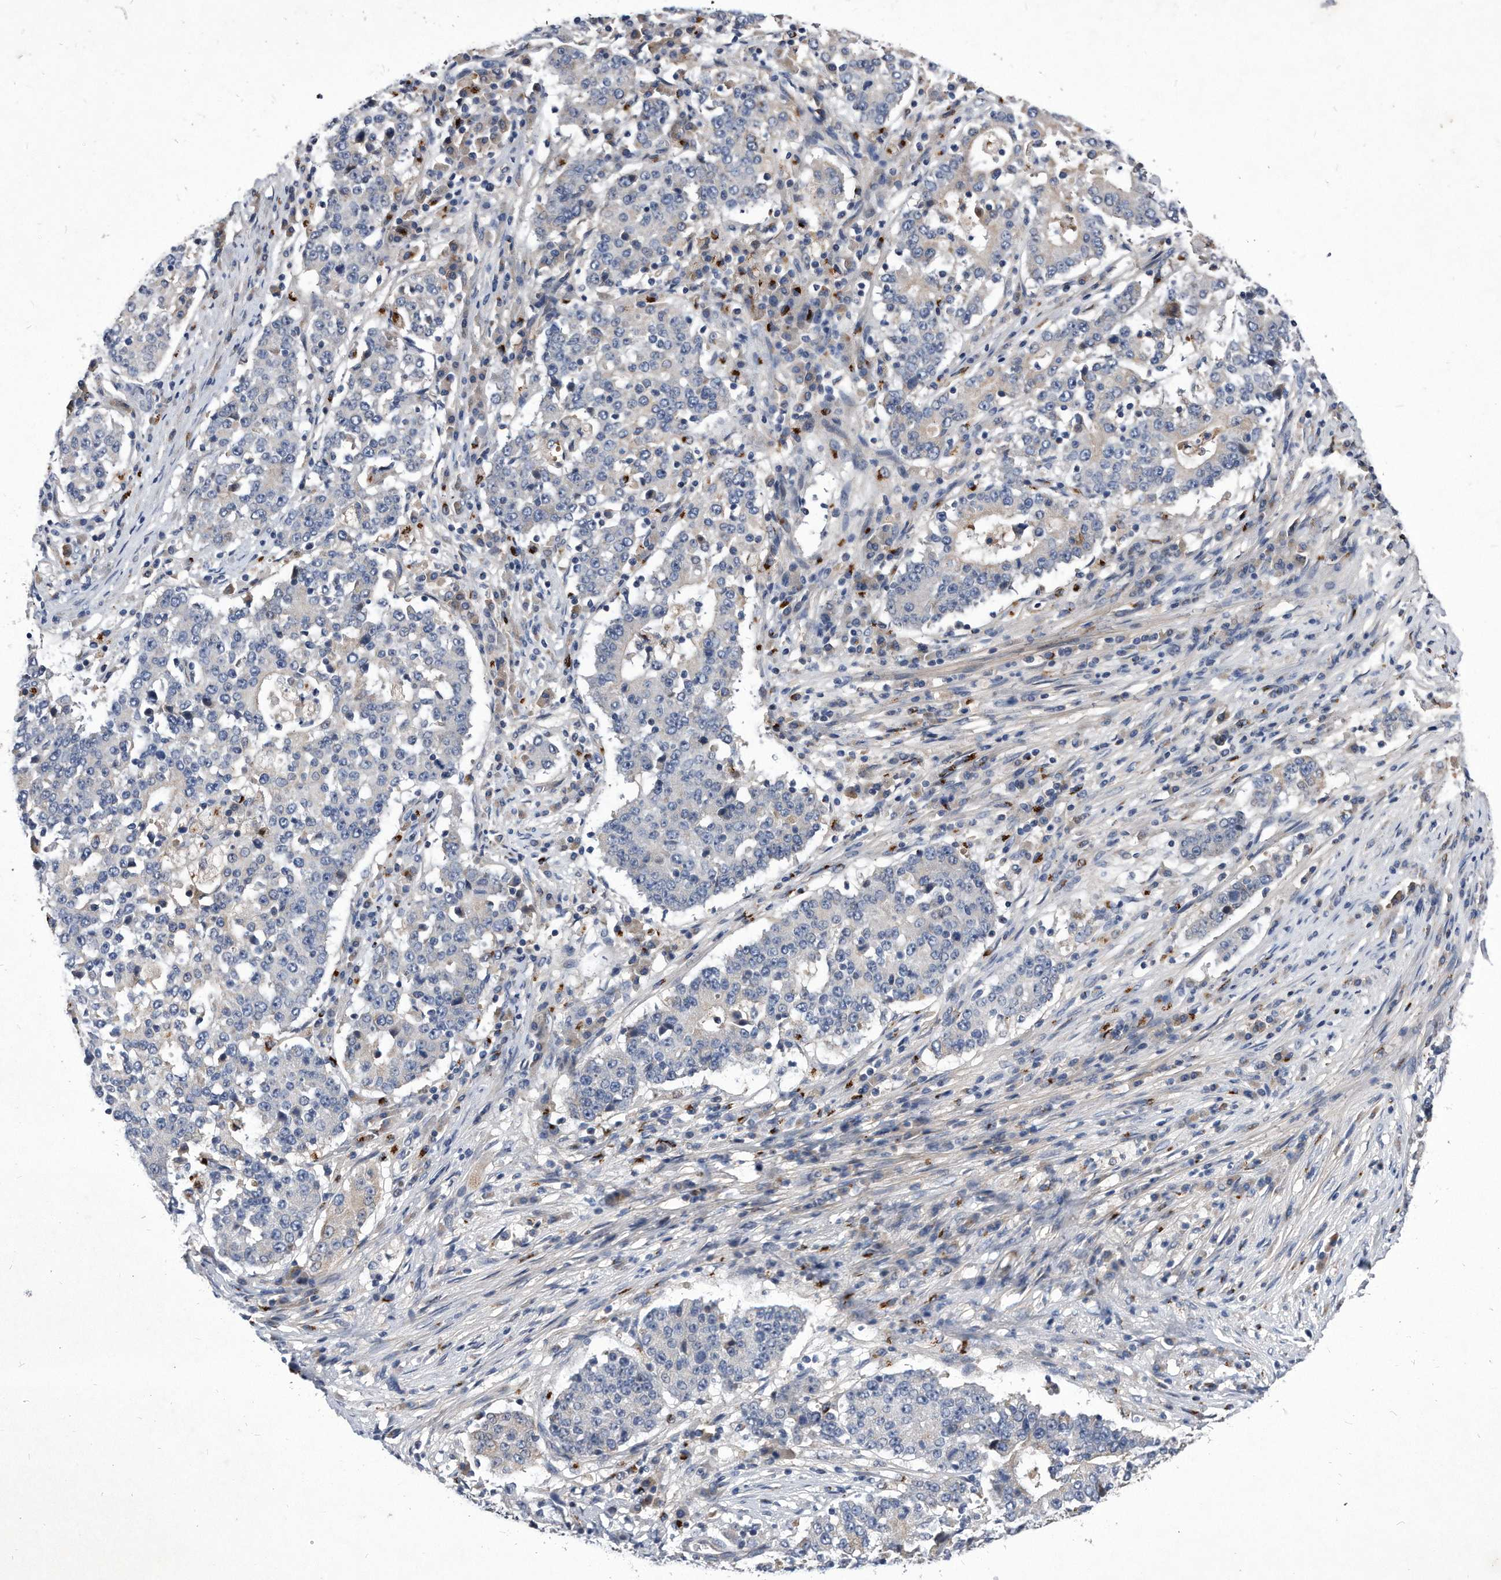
{"staining": {"intensity": "negative", "quantity": "none", "location": "none"}, "tissue": "stomach cancer", "cell_type": "Tumor cells", "image_type": "cancer", "snomed": [{"axis": "morphology", "description": "Adenocarcinoma, NOS"}, {"axis": "topography", "description": "Stomach"}], "caption": "This is an immunohistochemistry (IHC) micrograph of stomach cancer. There is no expression in tumor cells.", "gene": "MGAT4A", "patient": {"sex": "male", "age": 59}}